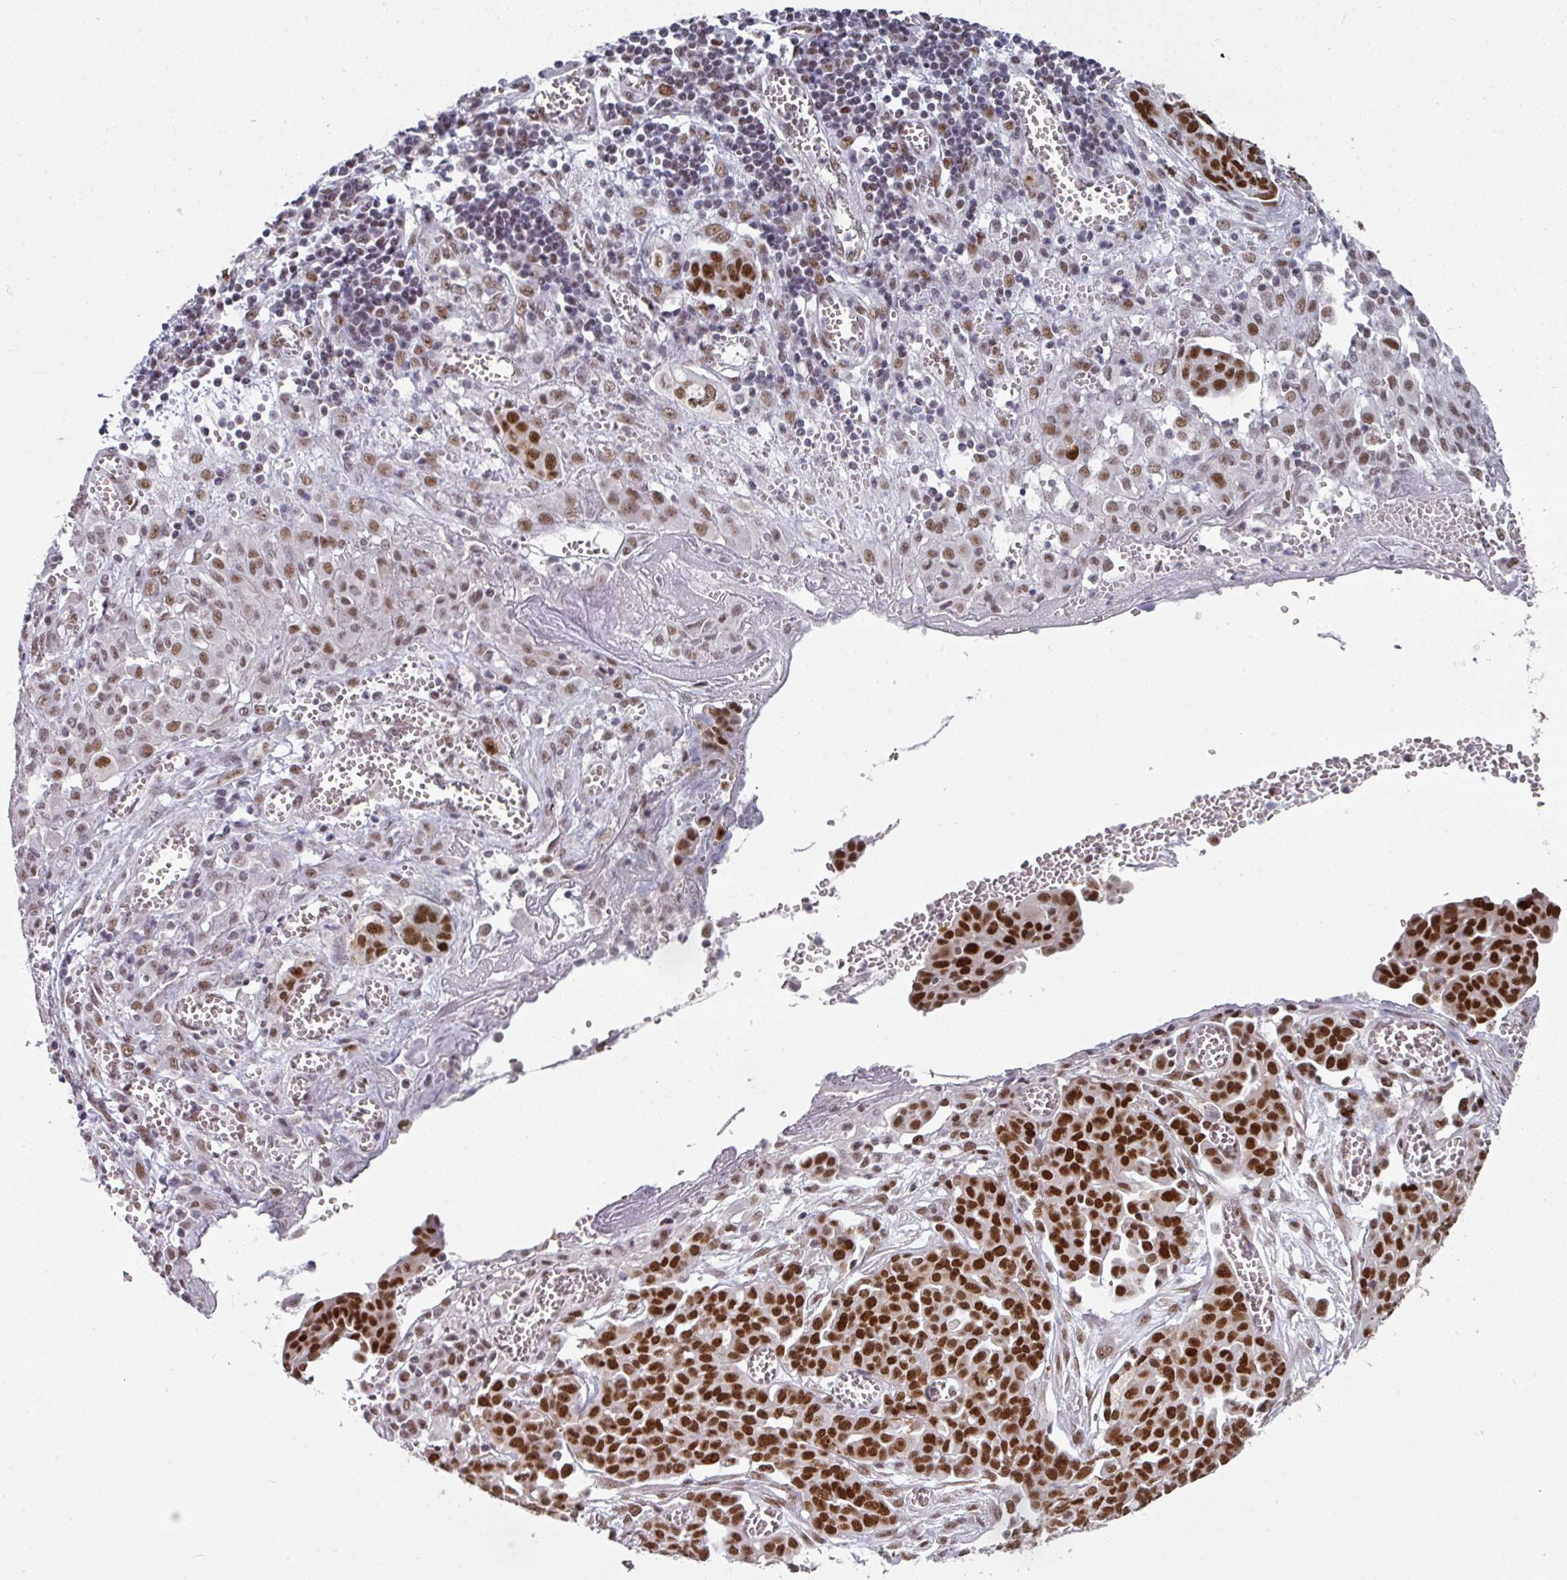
{"staining": {"intensity": "strong", "quantity": ">75%", "location": "nuclear"}, "tissue": "ovarian cancer", "cell_type": "Tumor cells", "image_type": "cancer", "snomed": [{"axis": "morphology", "description": "Cystadenocarcinoma, serous, NOS"}, {"axis": "topography", "description": "Soft tissue"}, {"axis": "topography", "description": "Ovary"}], "caption": "High-magnification brightfield microscopy of ovarian cancer stained with DAB (3,3'-diaminobenzidine) (brown) and counterstained with hematoxylin (blue). tumor cells exhibit strong nuclear expression is identified in approximately>75% of cells.", "gene": "RAD50", "patient": {"sex": "female", "age": 57}}